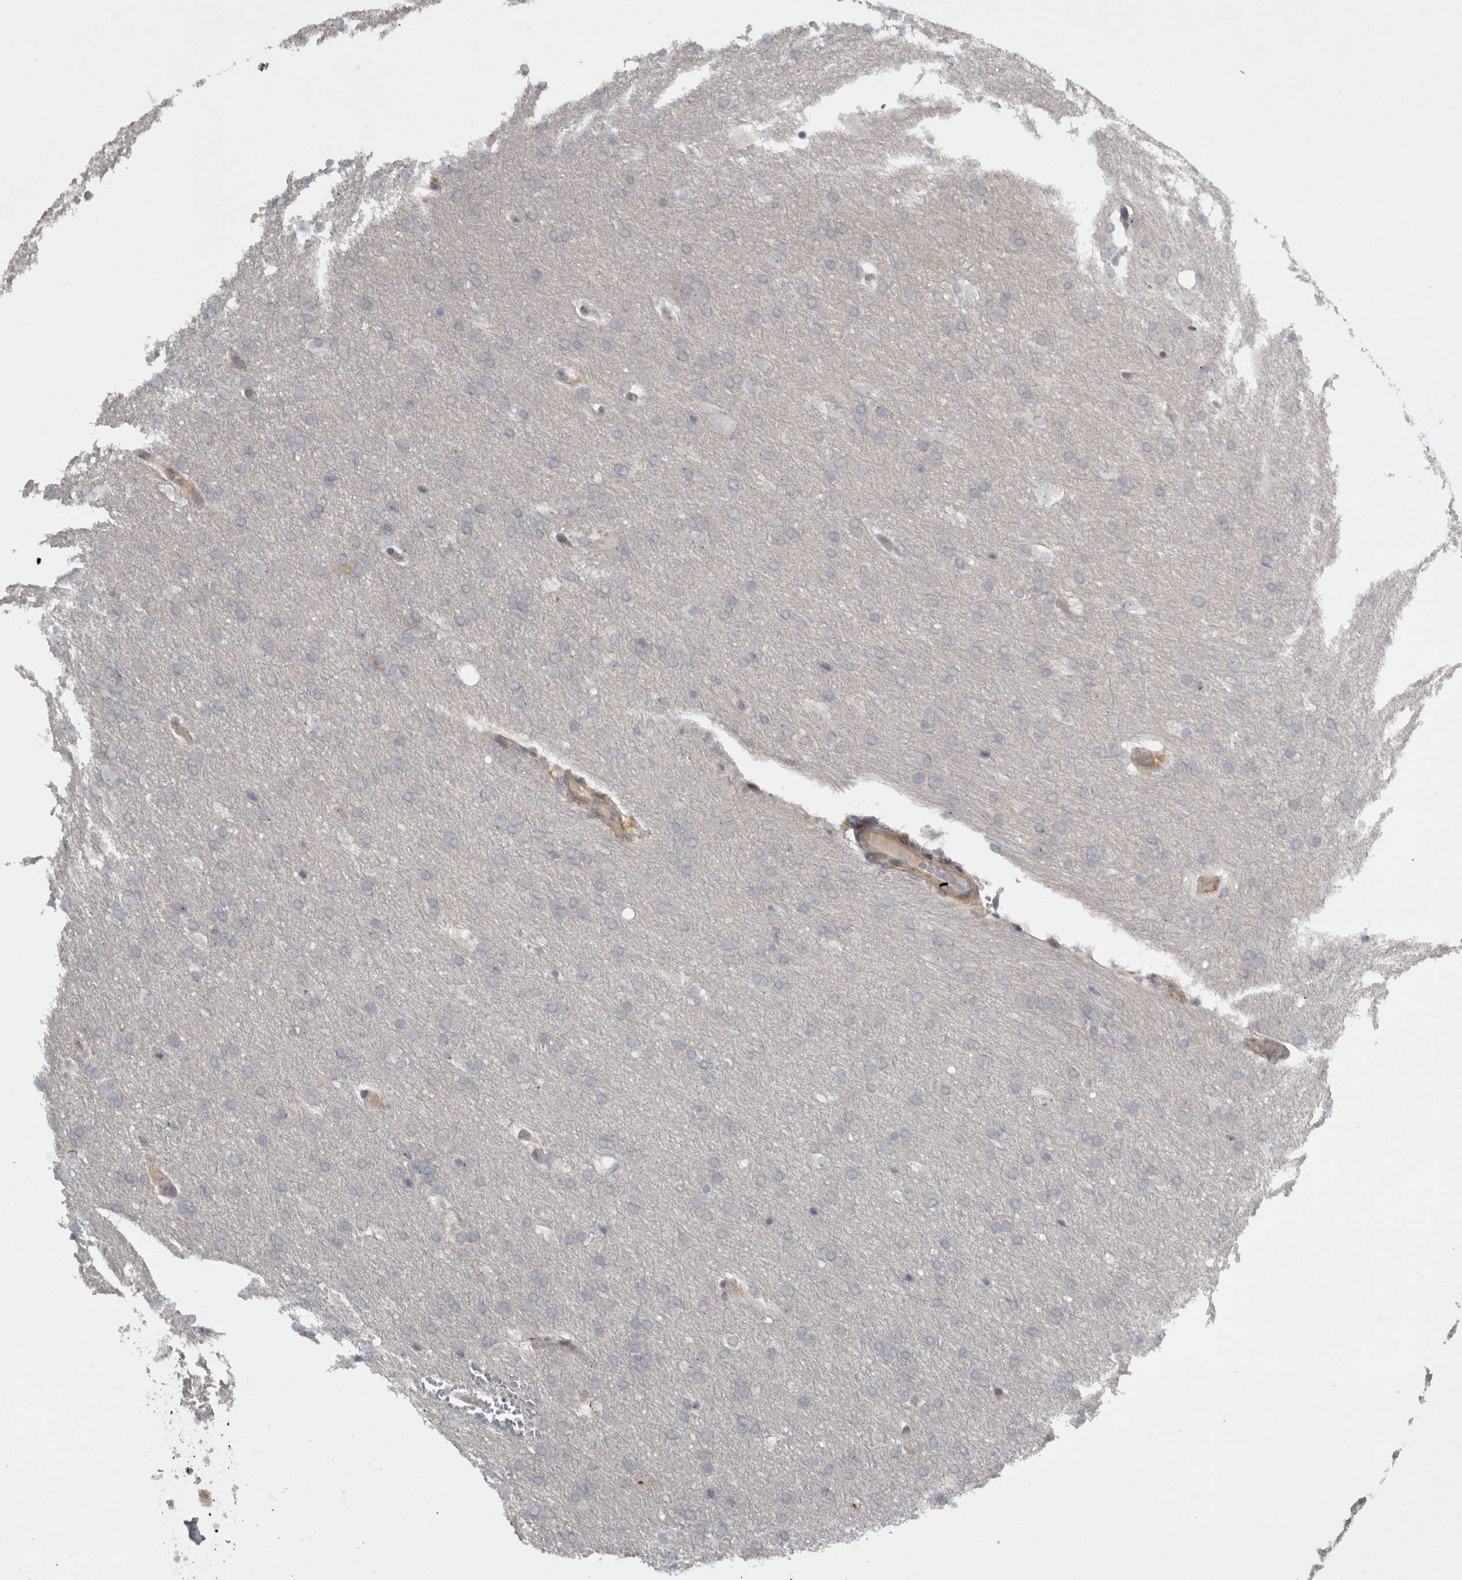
{"staining": {"intensity": "negative", "quantity": "none", "location": "none"}, "tissue": "glioma", "cell_type": "Tumor cells", "image_type": "cancer", "snomed": [{"axis": "morphology", "description": "Glioma, malignant, Low grade"}, {"axis": "topography", "description": "Brain"}], "caption": "Human glioma stained for a protein using immunohistochemistry (IHC) displays no positivity in tumor cells.", "gene": "SLCO5A1", "patient": {"sex": "female", "age": 37}}